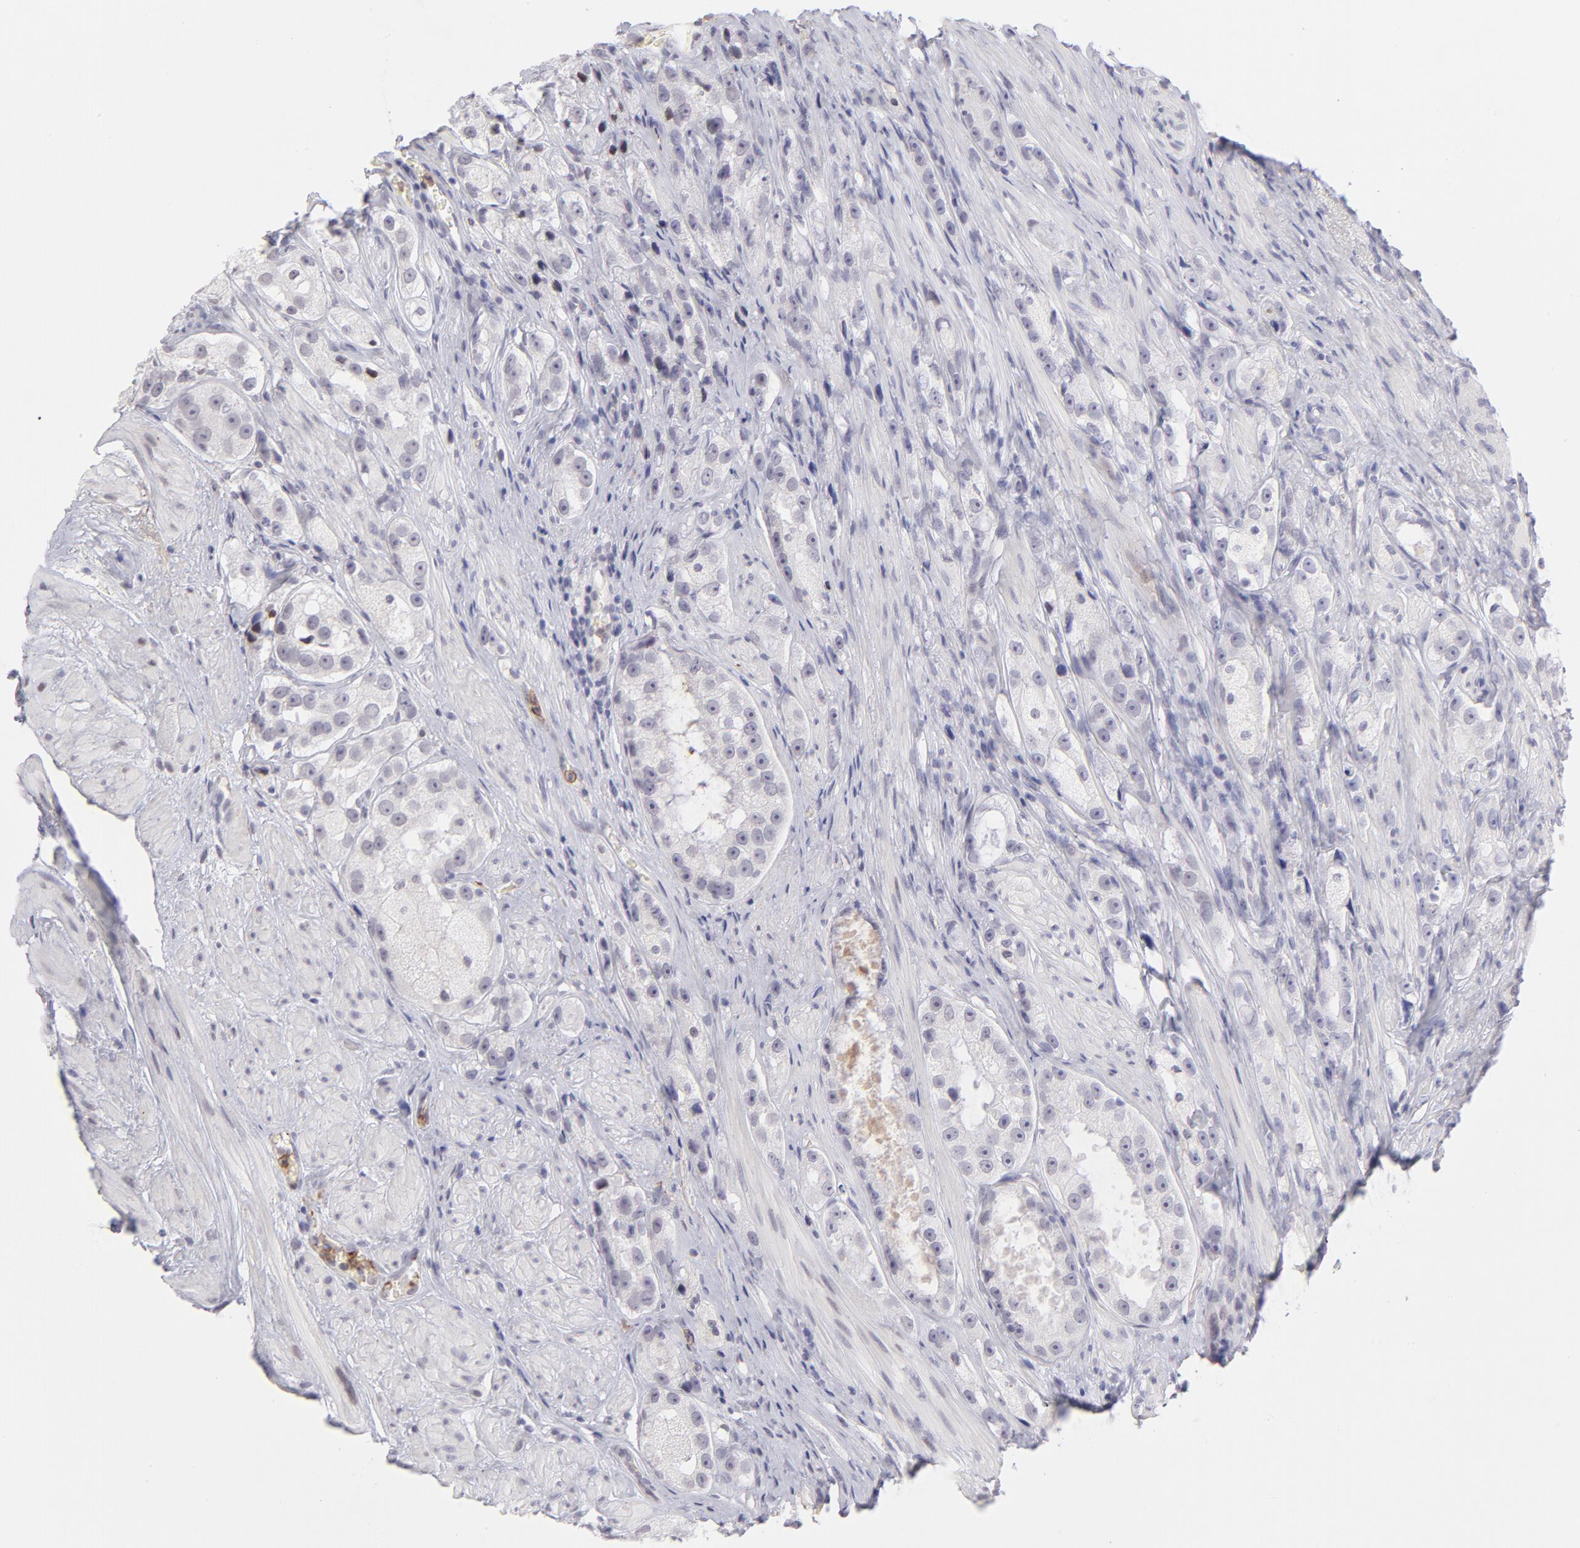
{"staining": {"intensity": "negative", "quantity": "none", "location": "none"}, "tissue": "prostate cancer", "cell_type": "Tumor cells", "image_type": "cancer", "snomed": [{"axis": "morphology", "description": "Adenocarcinoma, High grade"}, {"axis": "topography", "description": "Prostate"}], "caption": "This is an IHC histopathology image of prostate high-grade adenocarcinoma. There is no expression in tumor cells.", "gene": "LTB4R", "patient": {"sex": "male", "age": 63}}